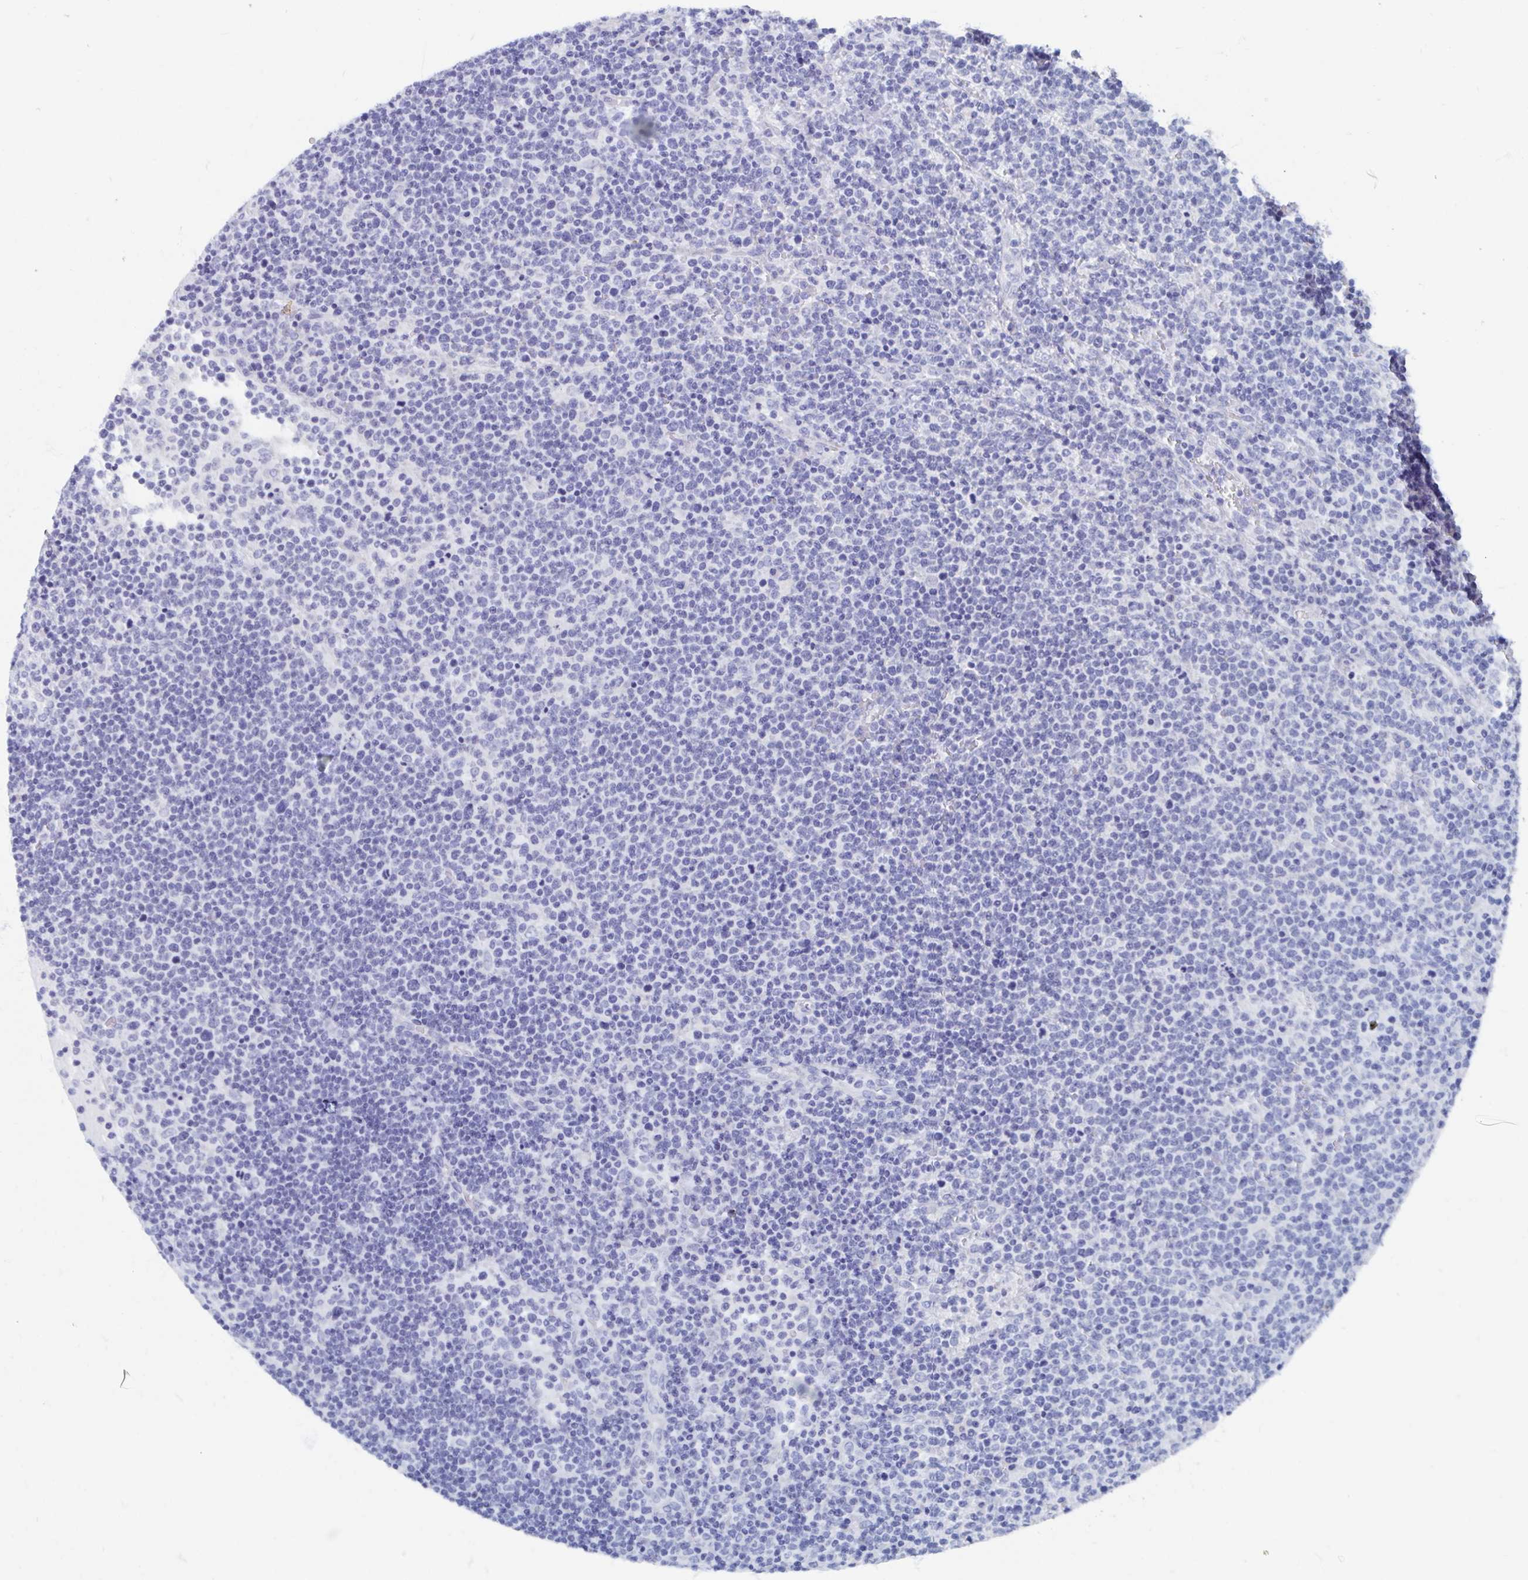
{"staining": {"intensity": "negative", "quantity": "none", "location": "none"}, "tissue": "lymphoma", "cell_type": "Tumor cells", "image_type": "cancer", "snomed": [{"axis": "morphology", "description": "Malignant lymphoma, non-Hodgkin's type, High grade"}, {"axis": "topography", "description": "Lymph node"}], "caption": "An IHC histopathology image of lymphoma is shown. There is no staining in tumor cells of lymphoma.", "gene": "SHCBP1L", "patient": {"sex": "male", "age": 61}}